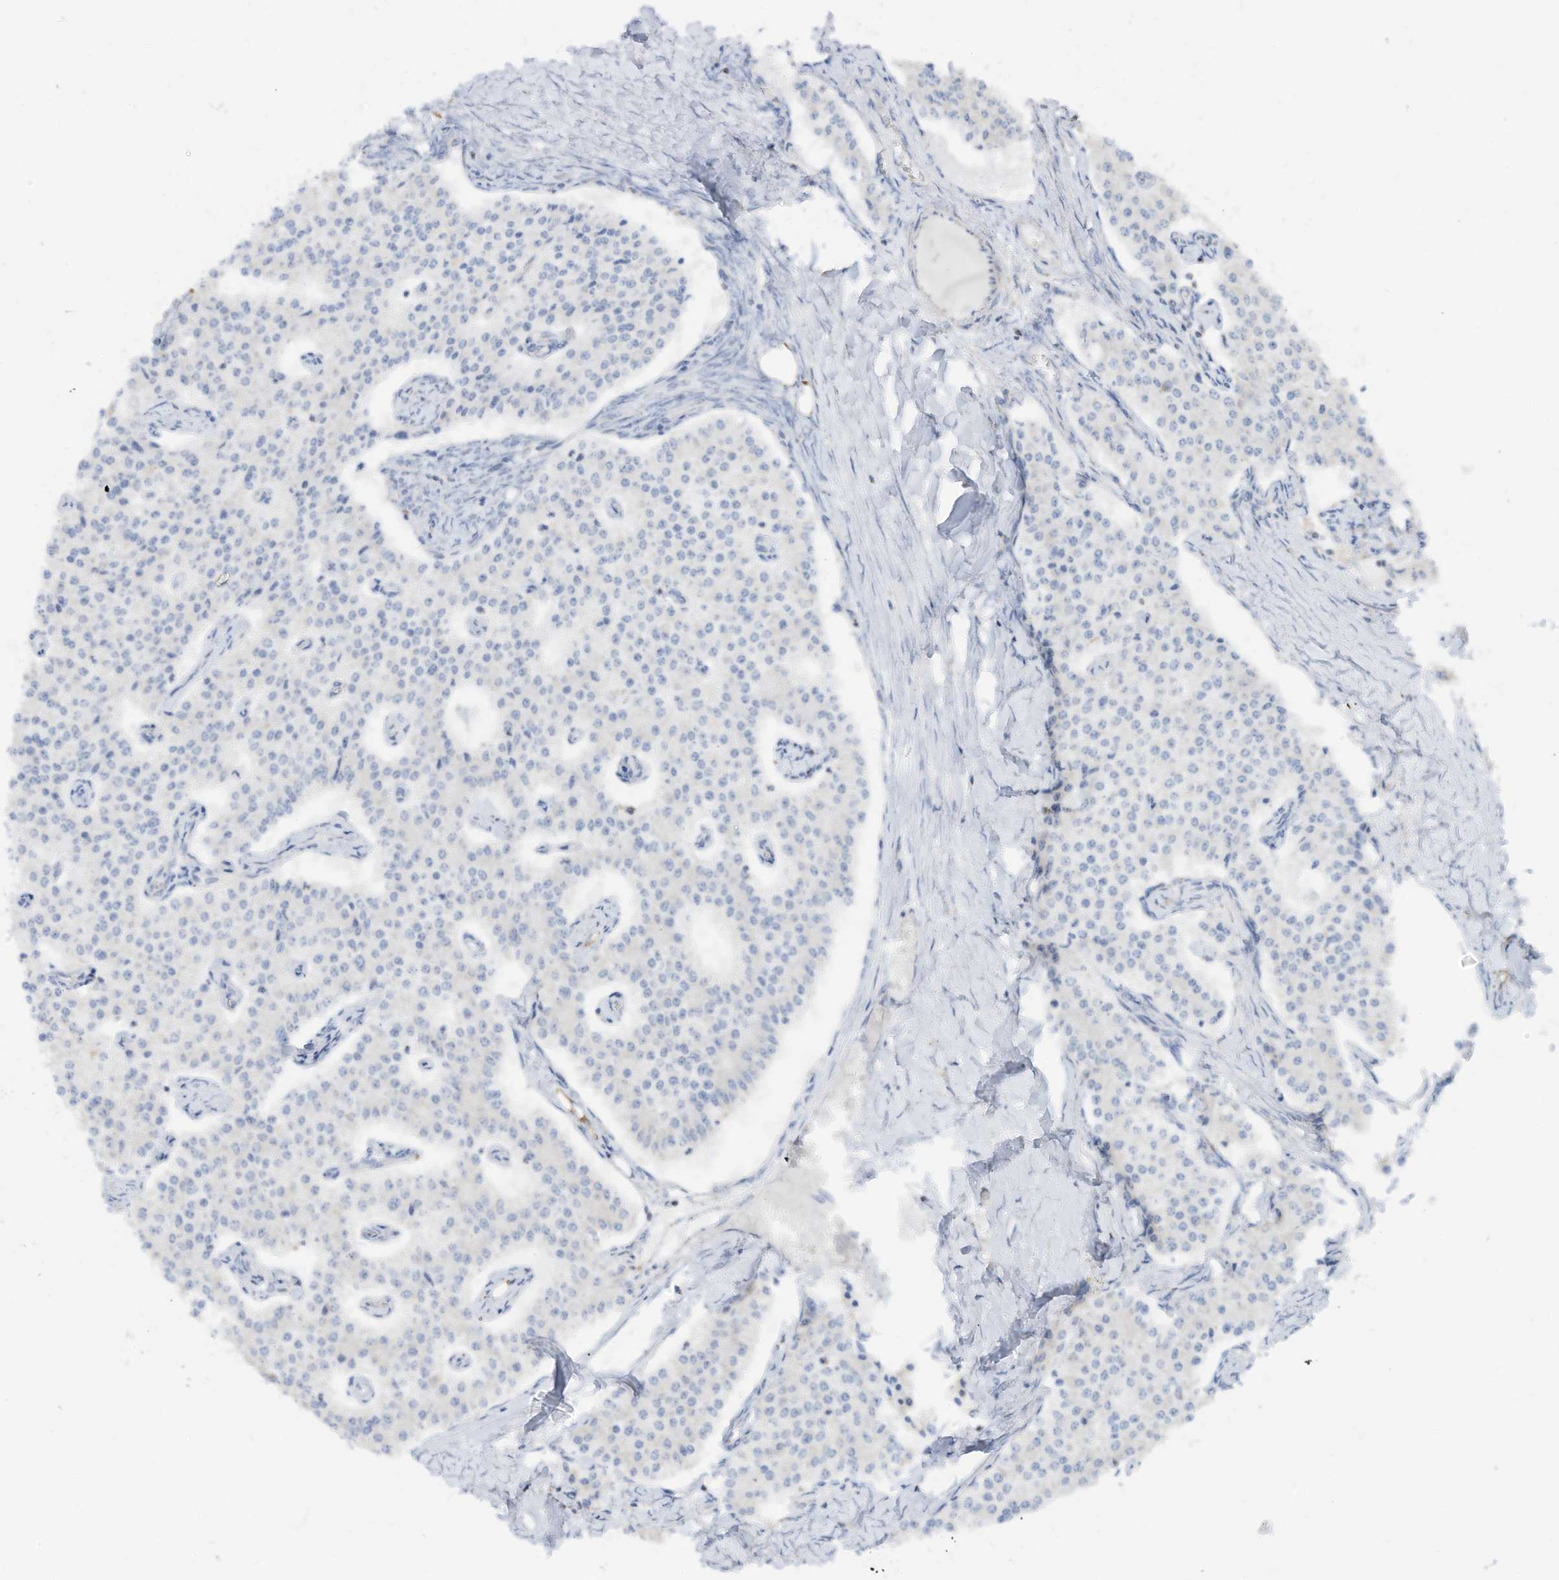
{"staining": {"intensity": "negative", "quantity": "none", "location": "none"}, "tissue": "carcinoid", "cell_type": "Tumor cells", "image_type": "cancer", "snomed": [{"axis": "morphology", "description": "Carcinoid, malignant, NOS"}, {"axis": "topography", "description": "Colon"}], "caption": "A high-resolution photomicrograph shows IHC staining of carcinoid, which exhibits no significant staining in tumor cells. (Immunohistochemistry, brightfield microscopy, high magnification).", "gene": "ETHE1", "patient": {"sex": "female", "age": 52}}